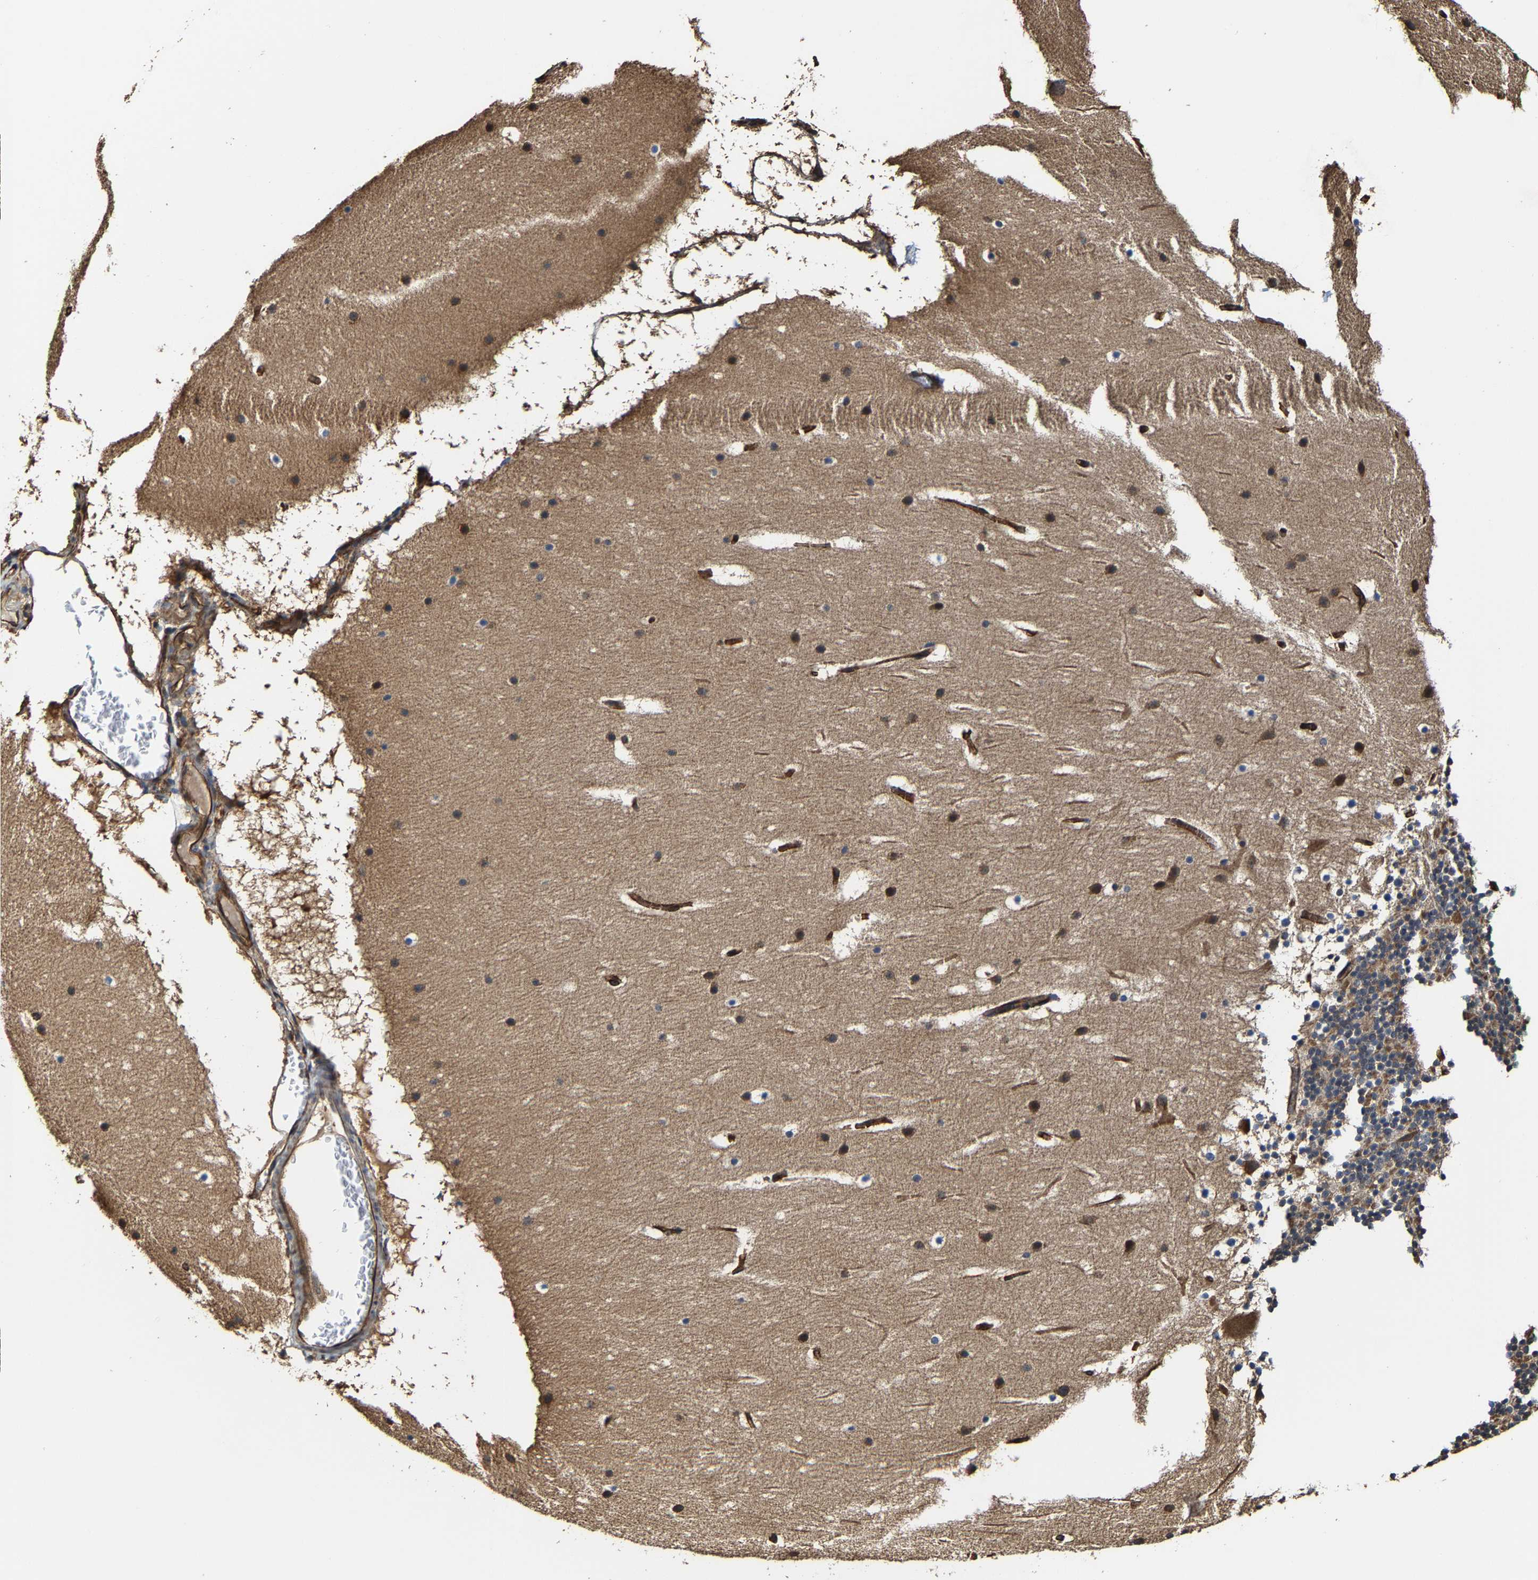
{"staining": {"intensity": "moderate", "quantity": "<25%", "location": "cytoplasmic/membranous"}, "tissue": "cerebellum", "cell_type": "Cells in granular layer", "image_type": "normal", "snomed": [{"axis": "morphology", "description": "Normal tissue, NOS"}, {"axis": "topography", "description": "Cerebellum"}], "caption": "Normal cerebellum was stained to show a protein in brown. There is low levels of moderate cytoplasmic/membranous staining in approximately <25% of cells in granular layer. Ihc stains the protein in brown and the nuclei are stained blue.", "gene": "GFRA3", "patient": {"sex": "male", "age": 45}}